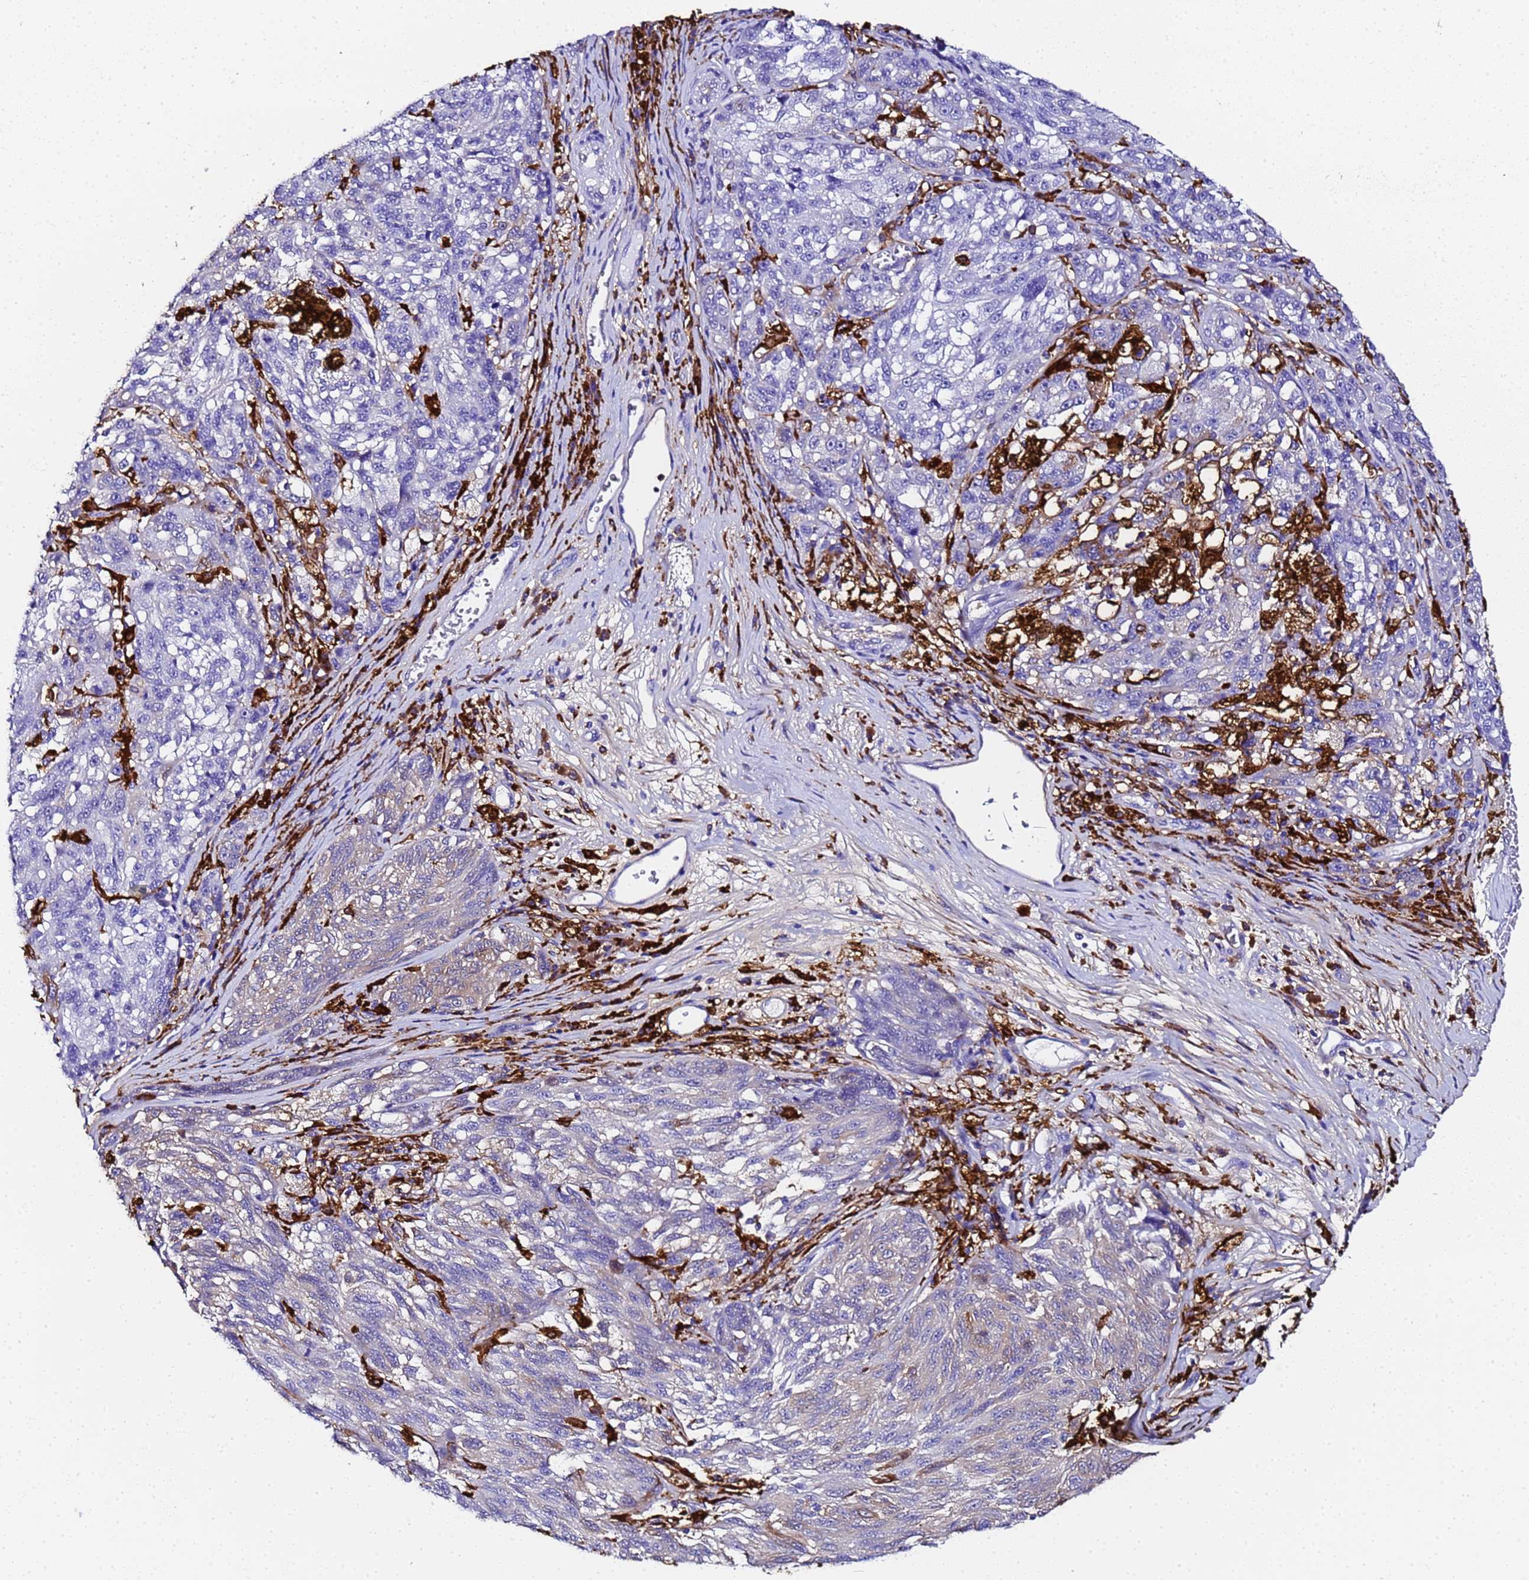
{"staining": {"intensity": "negative", "quantity": "none", "location": "none"}, "tissue": "melanoma", "cell_type": "Tumor cells", "image_type": "cancer", "snomed": [{"axis": "morphology", "description": "Malignant melanoma, NOS"}, {"axis": "topography", "description": "Skin"}], "caption": "A histopathology image of human melanoma is negative for staining in tumor cells. (DAB immunohistochemistry (IHC) visualized using brightfield microscopy, high magnification).", "gene": "FTL", "patient": {"sex": "male", "age": 53}}